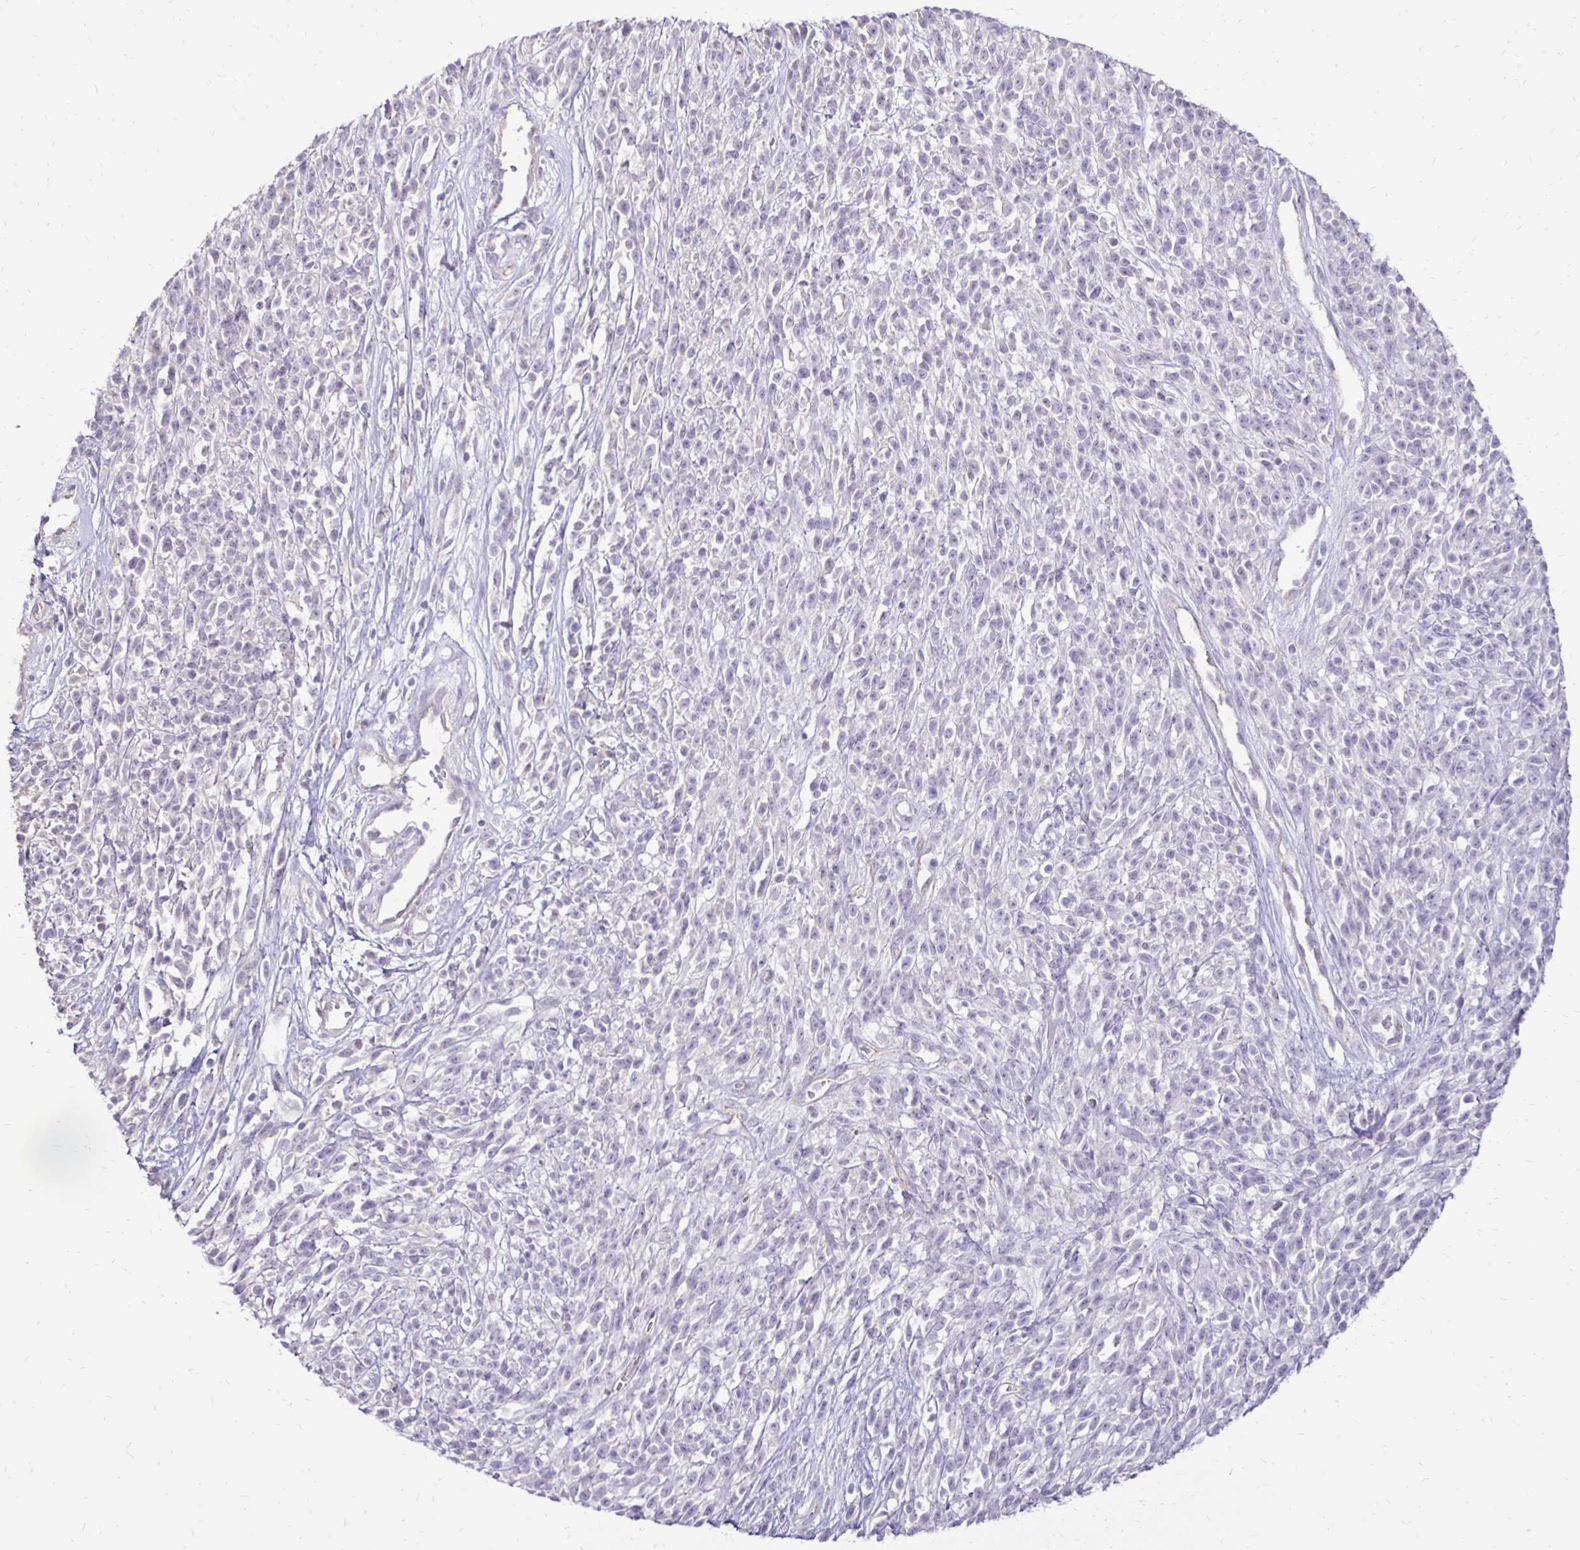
{"staining": {"intensity": "negative", "quantity": "none", "location": "none"}, "tissue": "melanoma", "cell_type": "Tumor cells", "image_type": "cancer", "snomed": [{"axis": "morphology", "description": "Malignant melanoma, NOS"}, {"axis": "topography", "description": "Skin"}, {"axis": "topography", "description": "Skin of trunk"}], "caption": "Image shows no significant protein positivity in tumor cells of melanoma.", "gene": "GAS2", "patient": {"sex": "male", "age": 74}}